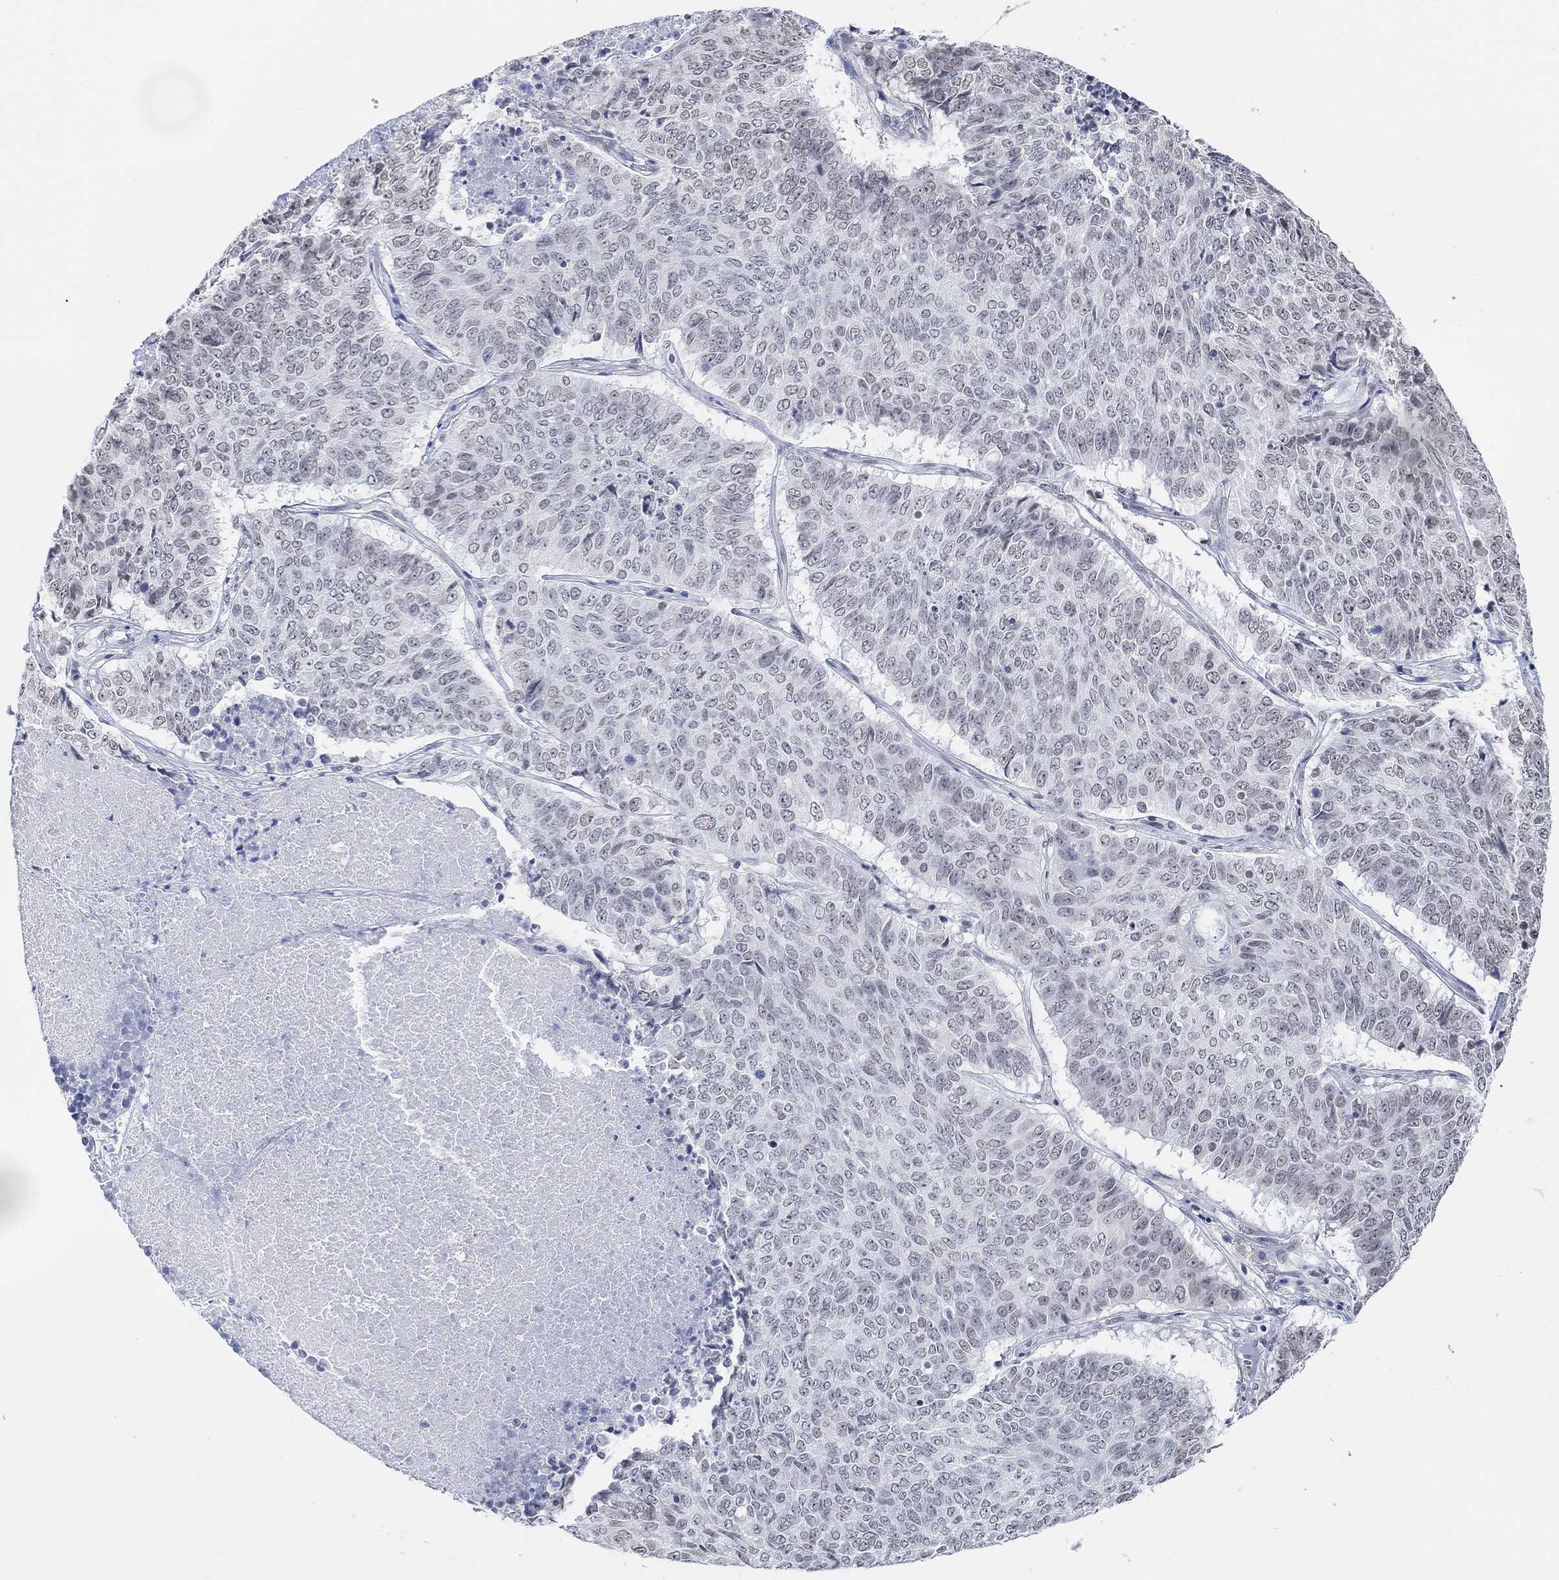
{"staining": {"intensity": "weak", "quantity": "<25%", "location": "nuclear"}, "tissue": "lung cancer", "cell_type": "Tumor cells", "image_type": "cancer", "snomed": [{"axis": "morphology", "description": "Squamous cell carcinoma, NOS"}, {"axis": "topography", "description": "Lung"}], "caption": "The histopathology image shows no staining of tumor cells in lung cancer.", "gene": "PURG", "patient": {"sex": "male", "age": 64}}